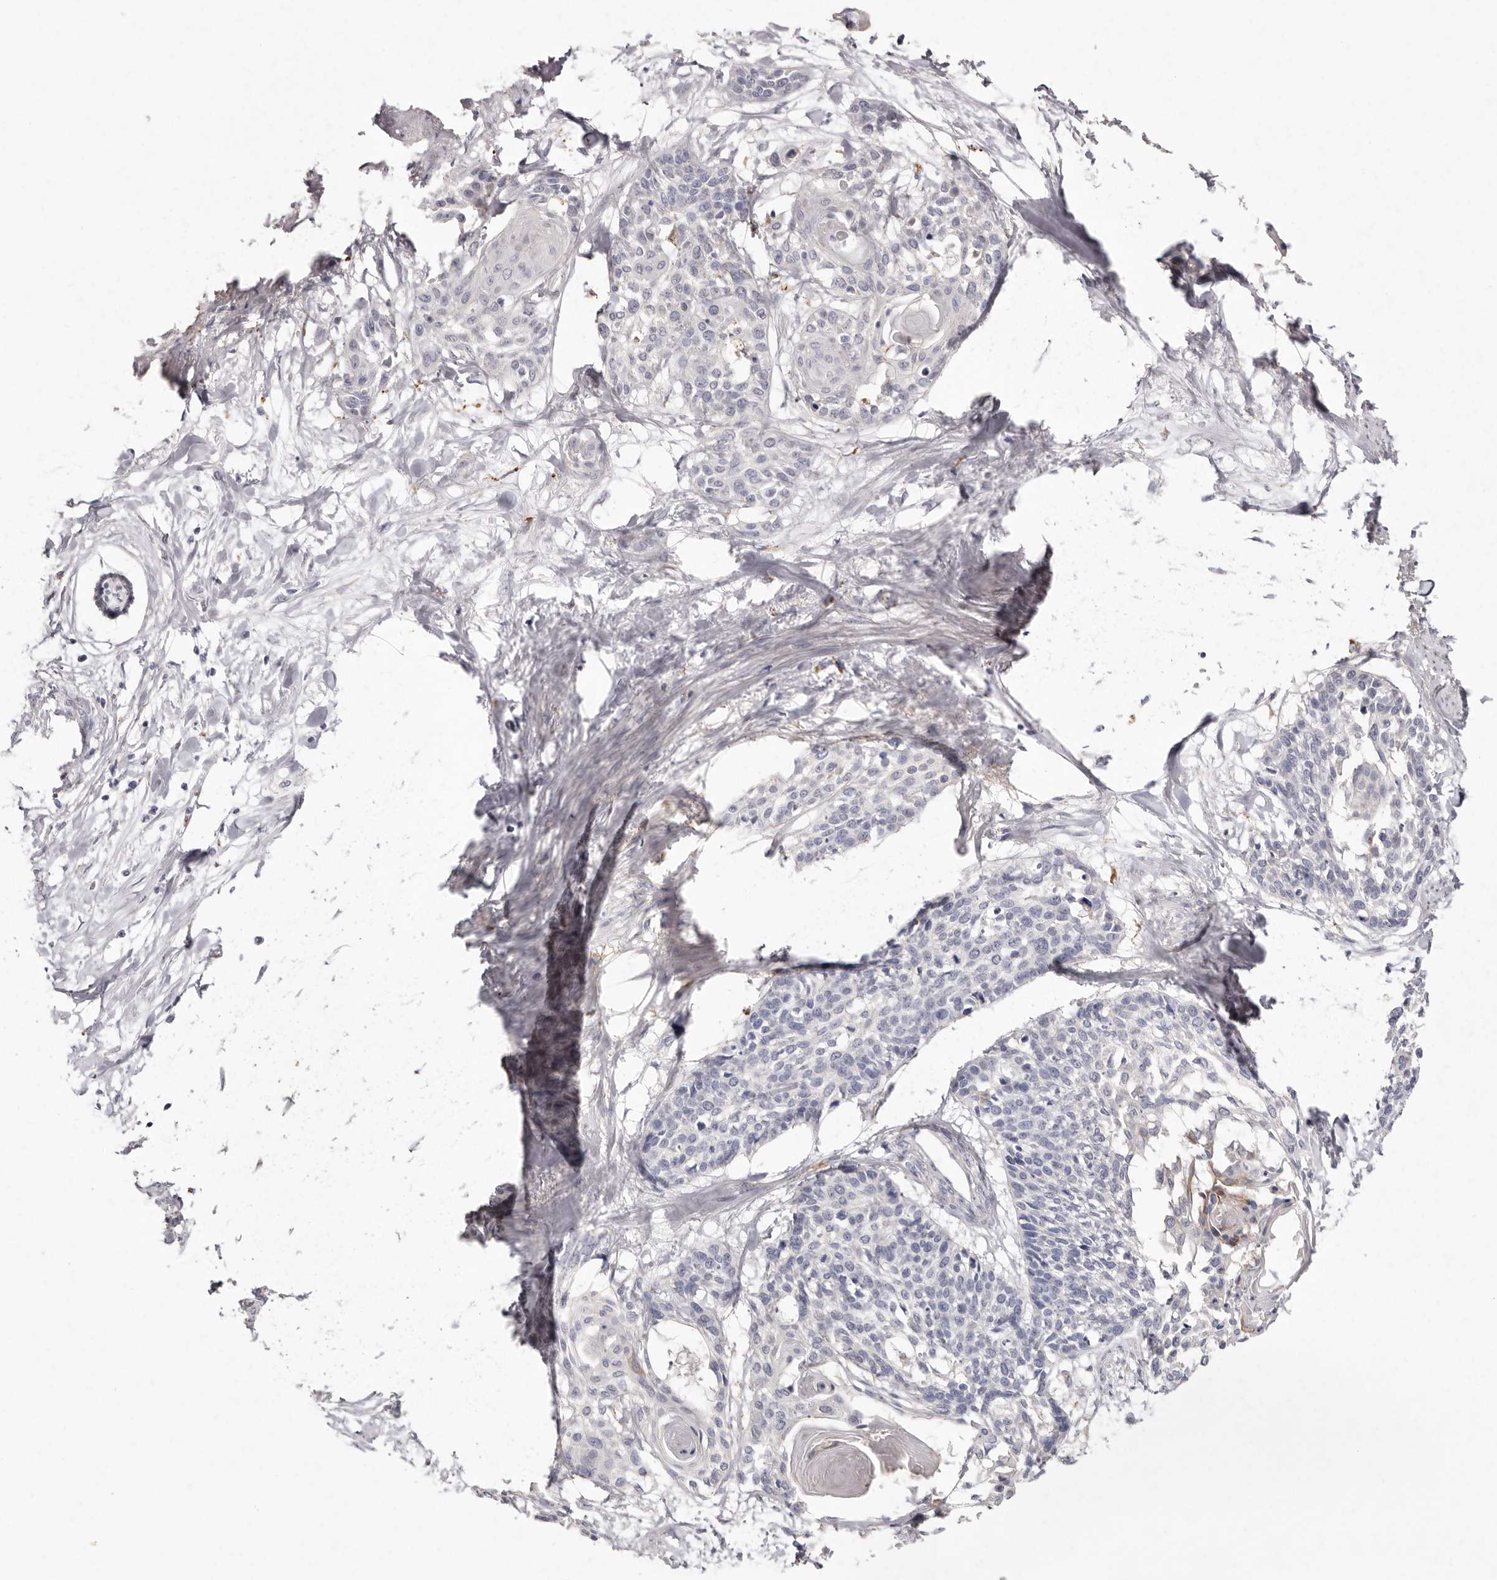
{"staining": {"intensity": "negative", "quantity": "none", "location": "none"}, "tissue": "cervical cancer", "cell_type": "Tumor cells", "image_type": "cancer", "snomed": [{"axis": "morphology", "description": "Squamous cell carcinoma, NOS"}, {"axis": "topography", "description": "Cervix"}], "caption": "Immunohistochemical staining of human cervical cancer (squamous cell carcinoma) exhibits no significant expression in tumor cells. Brightfield microscopy of immunohistochemistry (IHC) stained with DAB (3,3'-diaminobenzidine) (brown) and hematoxylin (blue), captured at high magnification.", "gene": "FAM185A", "patient": {"sex": "female", "age": 57}}